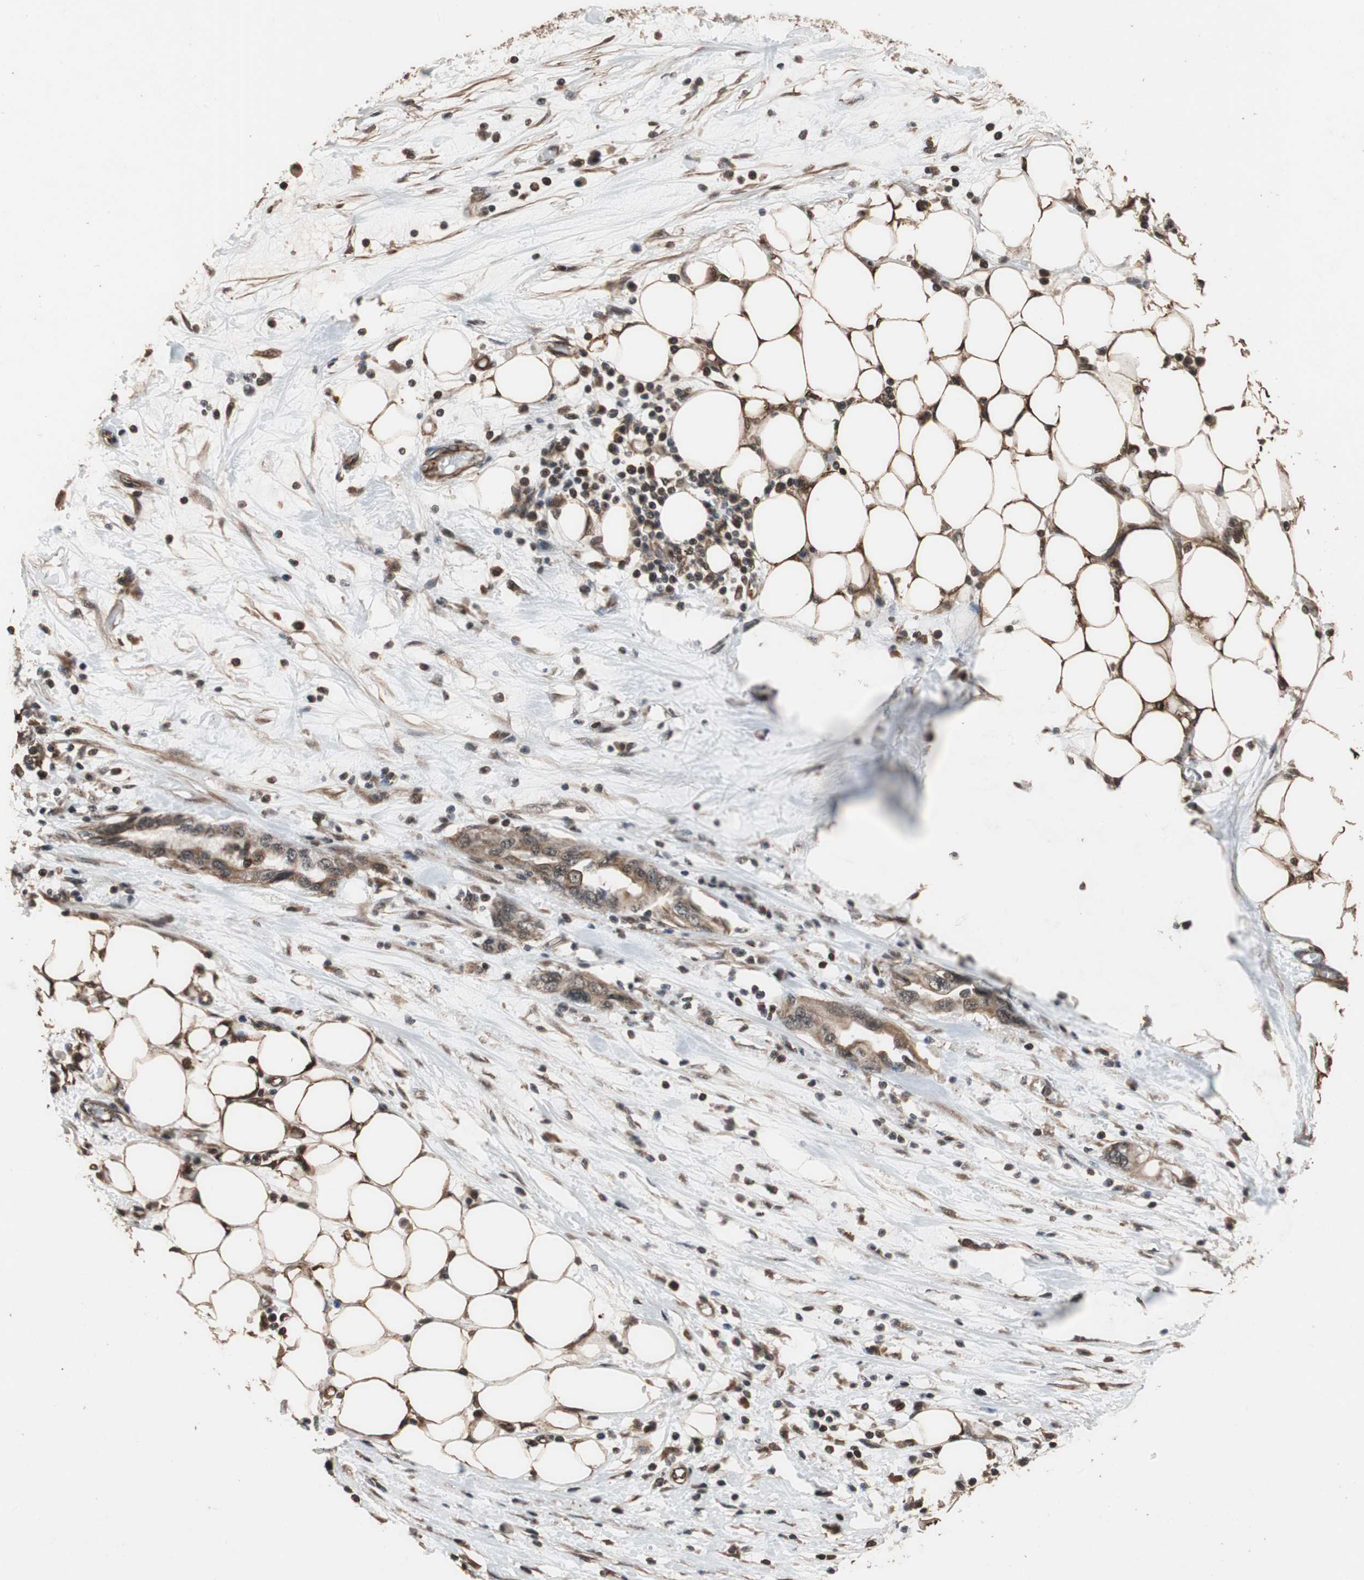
{"staining": {"intensity": "moderate", "quantity": ">75%", "location": "cytoplasmic/membranous"}, "tissue": "pancreatic cancer", "cell_type": "Tumor cells", "image_type": "cancer", "snomed": [{"axis": "morphology", "description": "Adenocarcinoma, NOS"}, {"axis": "topography", "description": "Pancreas"}], "caption": "DAB immunohistochemical staining of human pancreatic cancer (adenocarcinoma) exhibits moderate cytoplasmic/membranous protein expression in about >75% of tumor cells. The staining is performed using DAB brown chromogen to label protein expression. The nuclei are counter-stained blue using hematoxylin.", "gene": "CDC5L", "patient": {"sex": "female", "age": 57}}